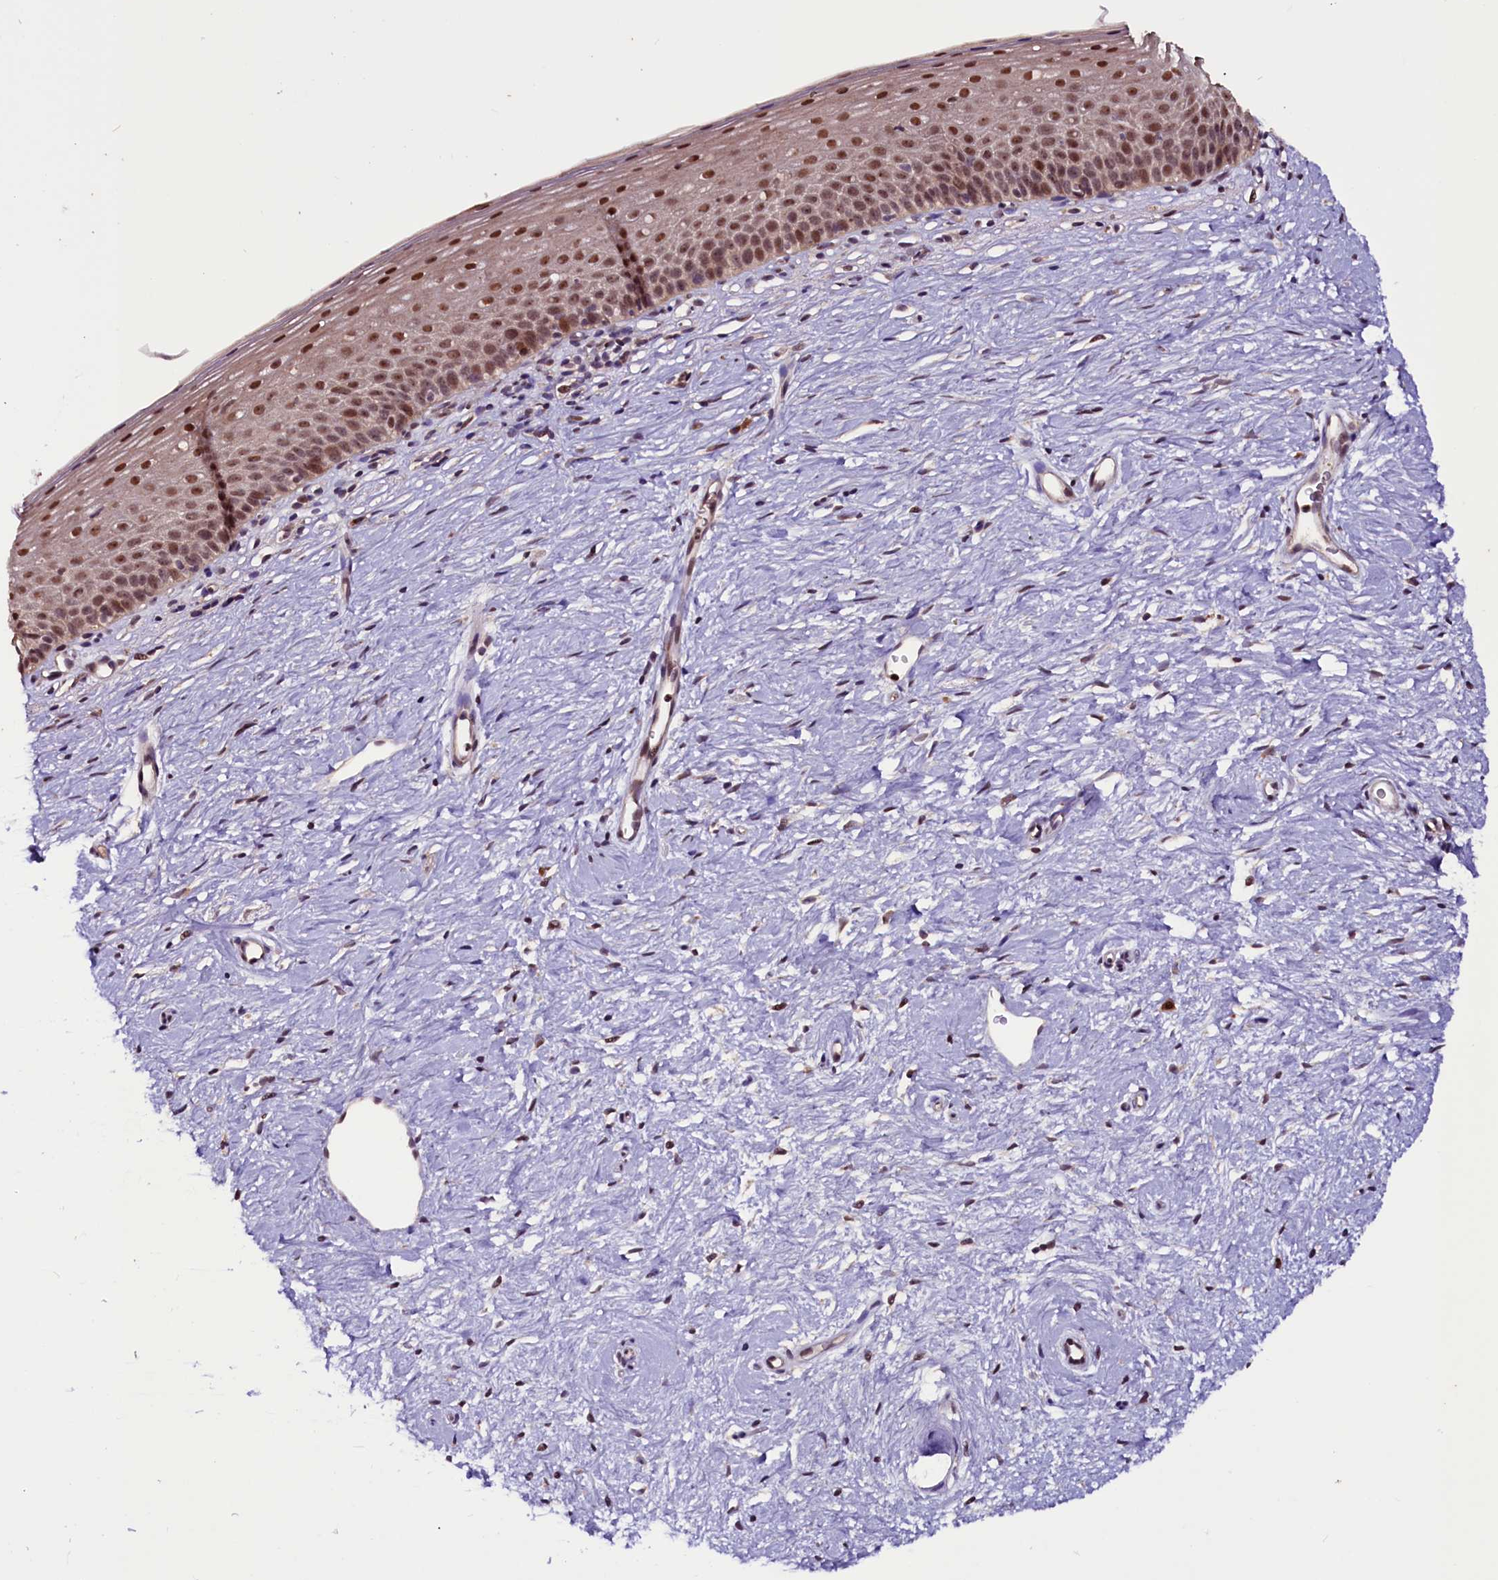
{"staining": {"intensity": "moderate", "quantity": ">75%", "location": "cytoplasmic/membranous,nuclear"}, "tissue": "cervix", "cell_type": "Glandular cells", "image_type": "normal", "snomed": [{"axis": "morphology", "description": "Normal tissue, NOS"}, {"axis": "topography", "description": "Cervix"}], "caption": "A medium amount of moderate cytoplasmic/membranous,nuclear expression is appreciated in approximately >75% of glandular cells in normal cervix.", "gene": "RNMT", "patient": {"sex": "female", "age": 57}}